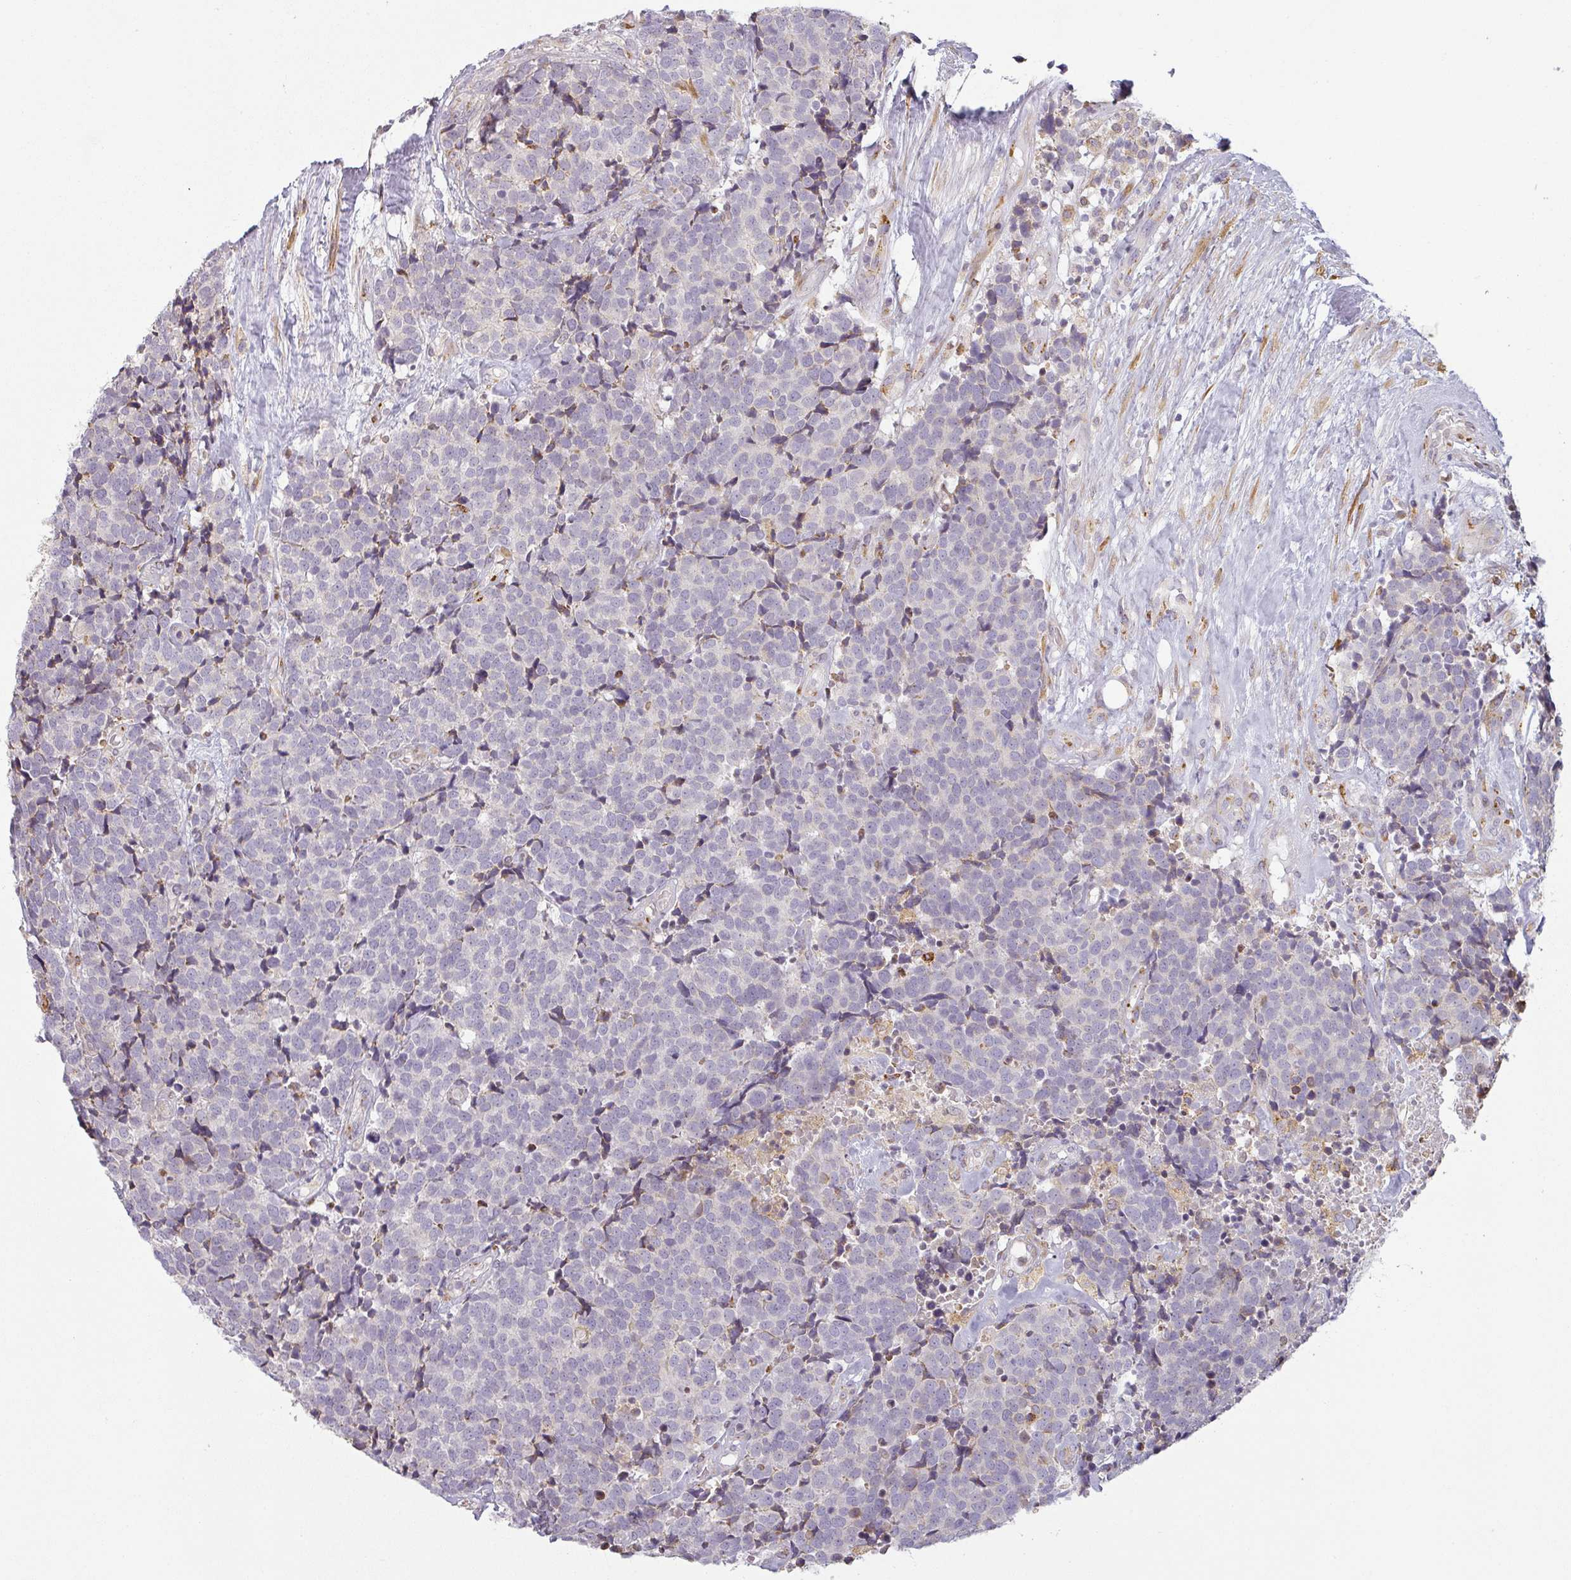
{"staining": {"intensity": "negative", "quantity": "none", "location": "none"}, "tissue": "carcinoid", "cell_type": "Tumor cells", "image_type": "cancer", "snomed": [{"axis": "morphology", "description": "Carcinoid, malignant, NOS"}, {"axis": "topography", "description": "Skin"}], "caption": "Tumor cells are negative for brown protein staining in carcinoid. The staining is performed using DAB (3,3'-diaminobenzidine) brown chromogen with nuclei counter-stained in using hematoxylin.", "gene": "CCDC144A", "patient": {"sex": "female", "age": 79}}